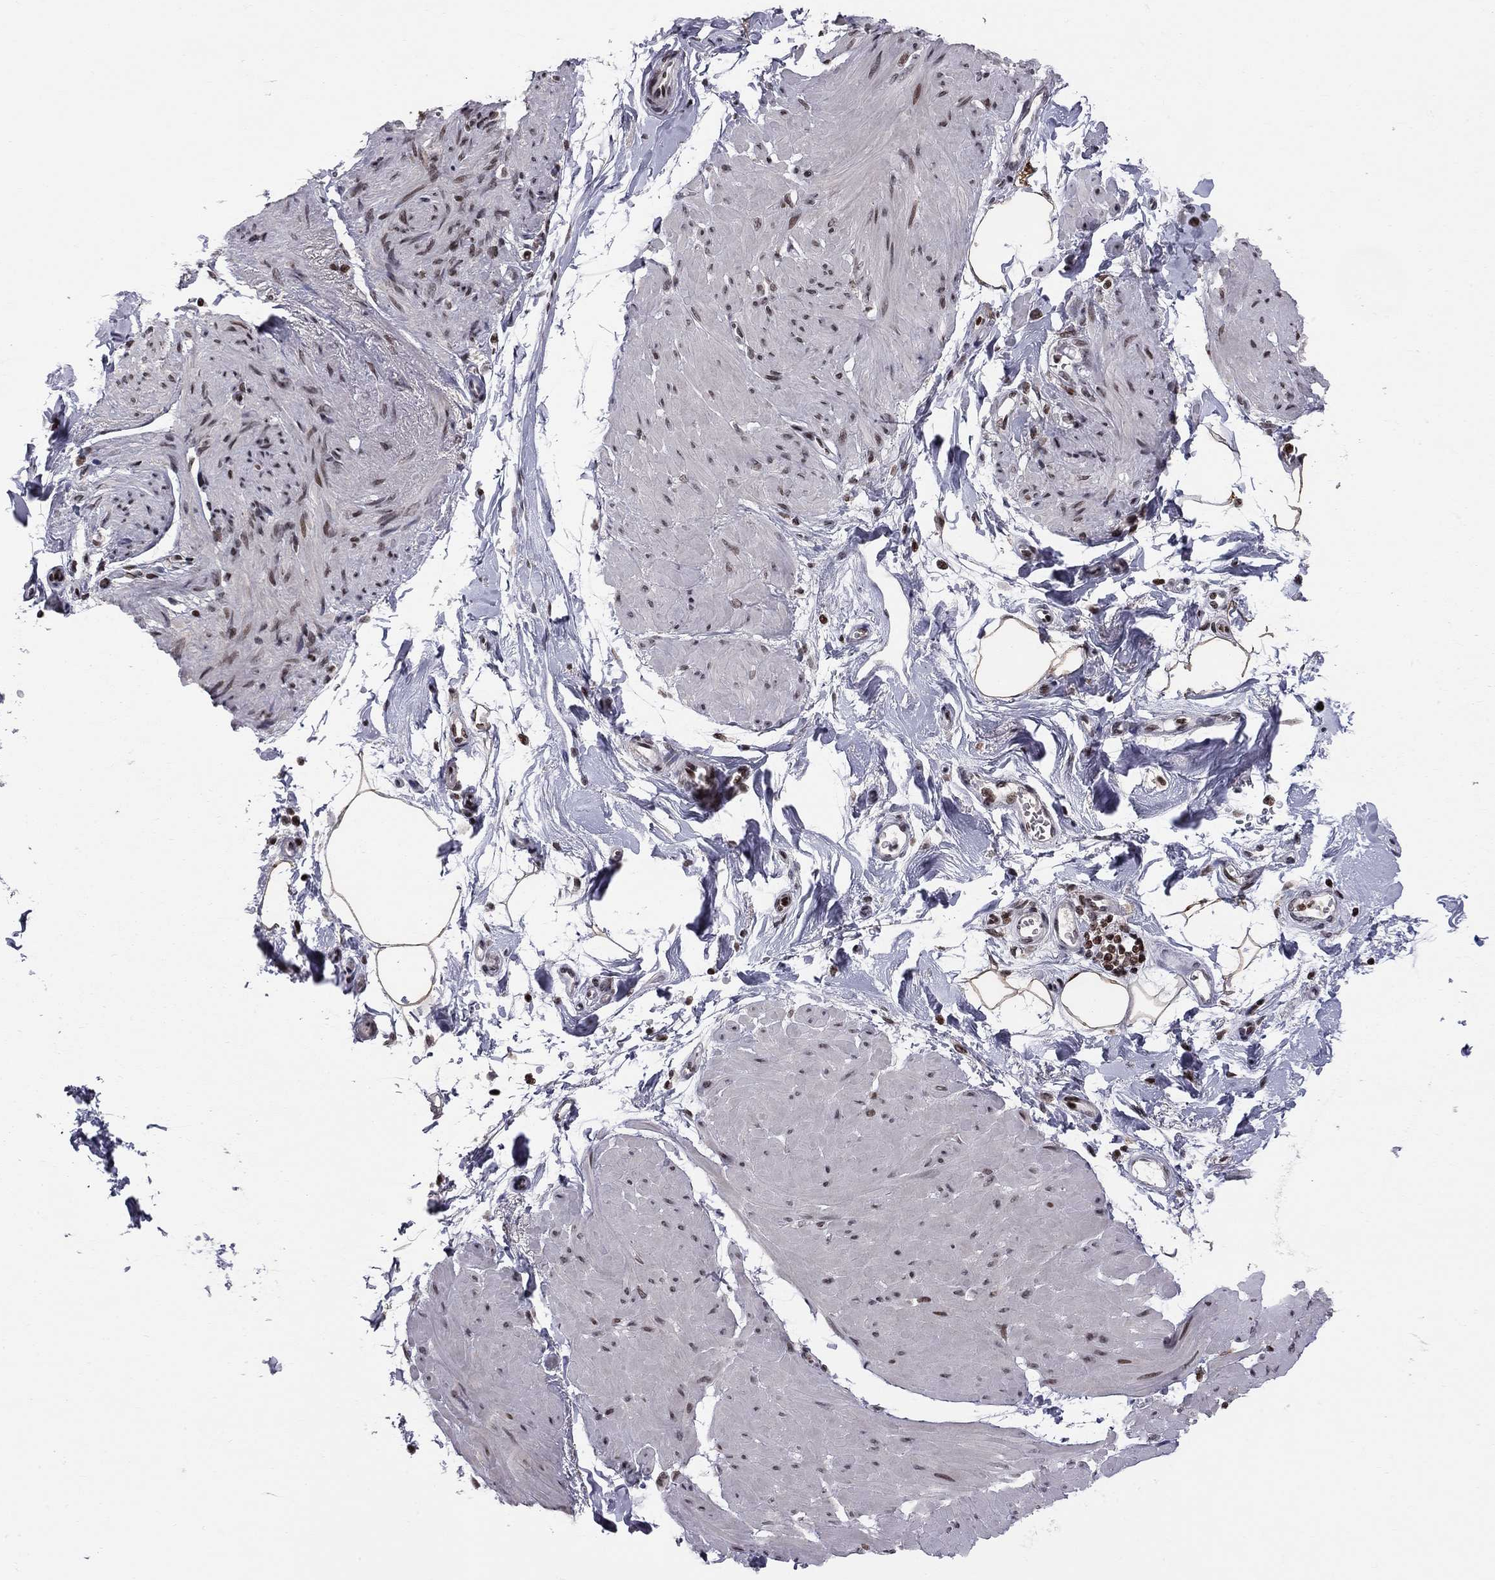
{"staining": {"intensity": "moderate", "quantity": "25%-75%", "location": "nuclear"}, "tissue": "smooth muscle", "cell_type": "Smooth muscle cells", "image_type": "normal", "snomed": [{"axis": "morphology", "description": "Normal tissue, NOS"}, {"axis": "topography", "description": "Adipose tissue"}, {"axis": "topography", "description": "Smooth muscle"}, {"axis": "topography", "description": "Peripheral nerve tissue"}], "caption": "About 25%-75% of smooth muscle cells in normal human smooth muscle exhibit moderate nuclear protein positivity as visualized by brown immunohistochemical staining.", "gene": "RNASEH2C", "patient": {"sex": "male", "age": 83}}